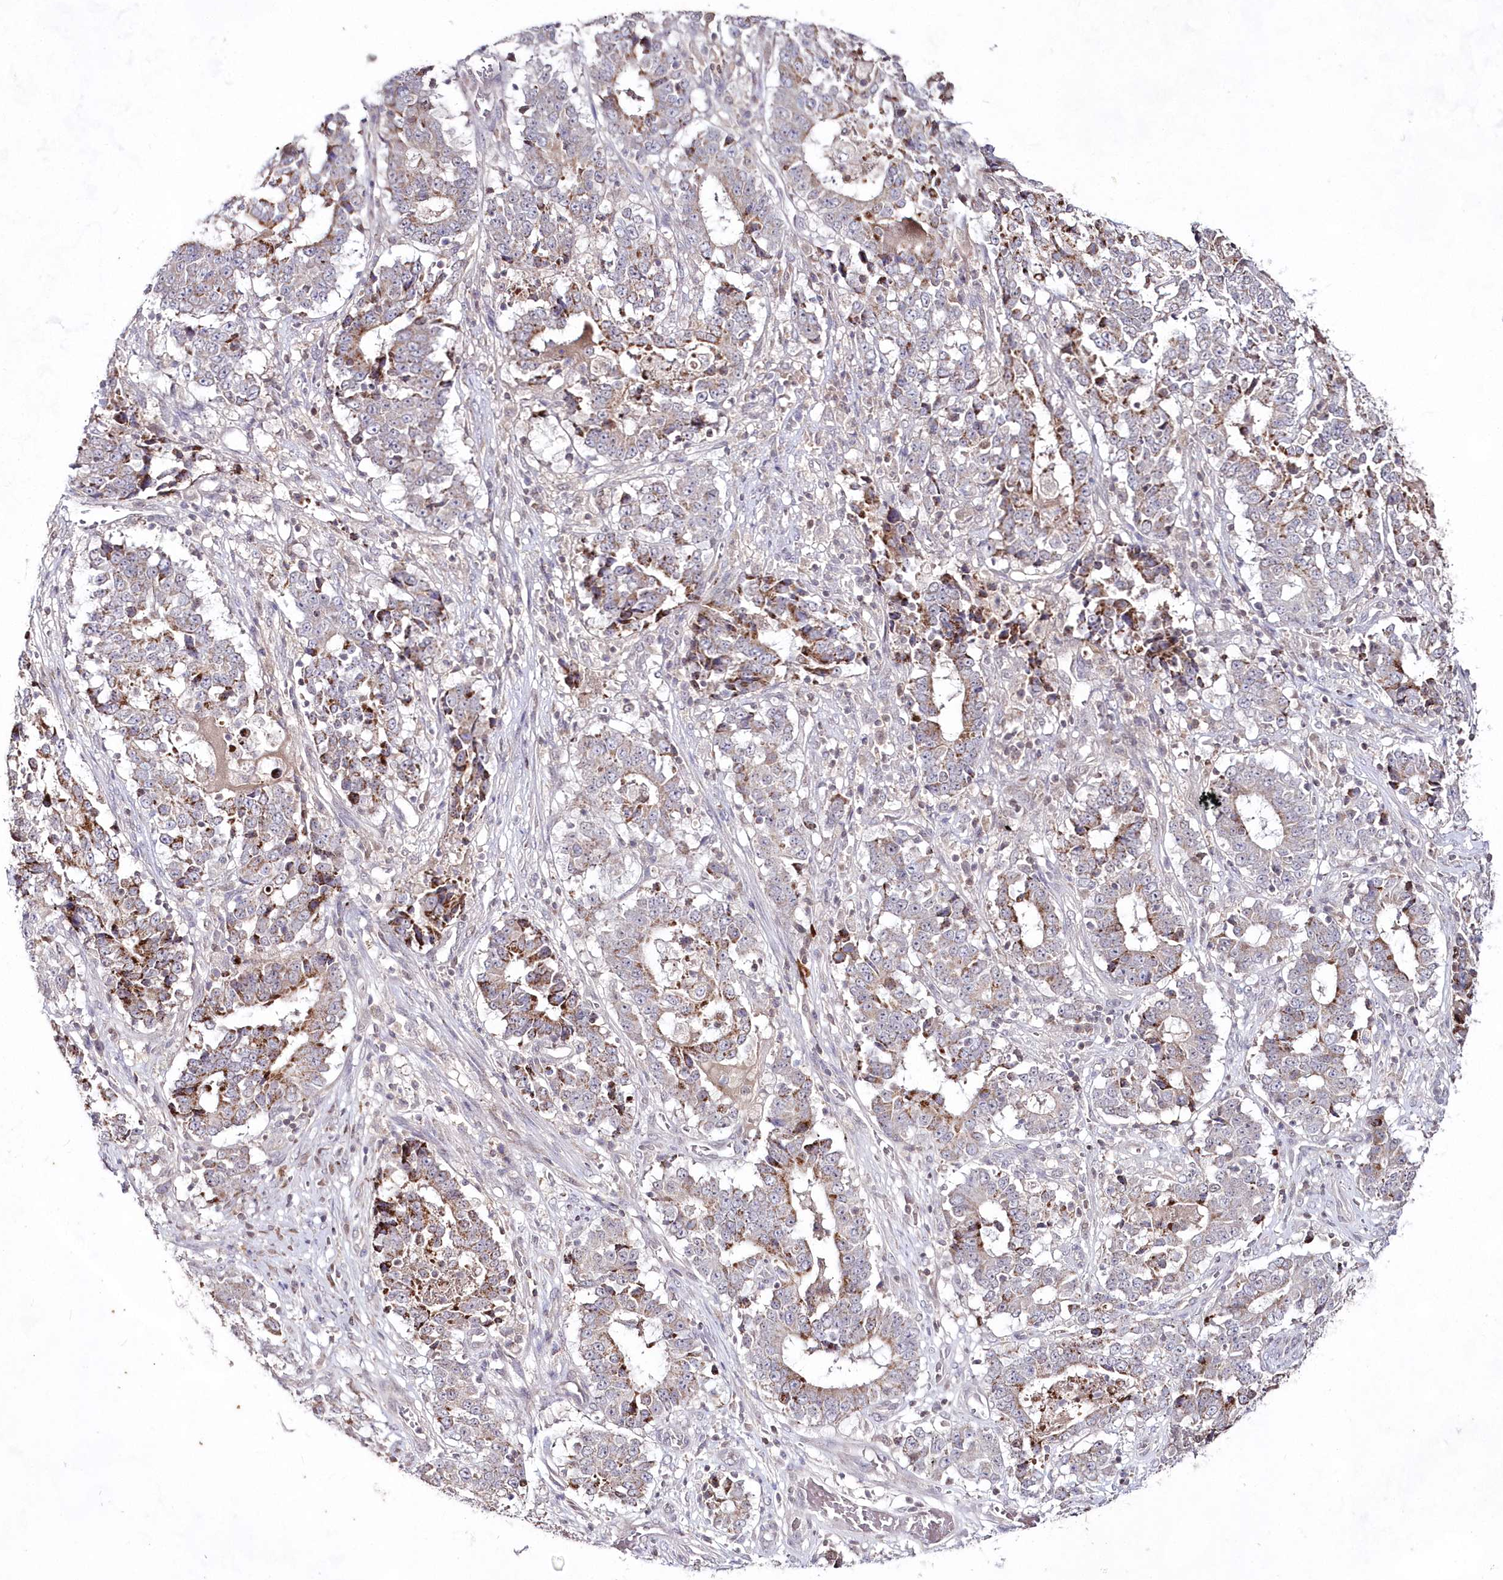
{"staining": {"intensity": "moderate", "quantity": "25%-75%", "location": "cytoplasmic/membranous"}, "tissue": "stomach cancer", "cell_type": "Tumor cells", "image_type": "cancer", "snomed": [{"axis": "morphology", "description": "Adenocarcinoma, NOS"}, {"axis": "topography", "description": "Stomach"}], "caption": "Tumor cells display medium levels of moderate cytoplasmic/membranous positivity in approximately 25%-75% of cells in stomach cancer (adenocarcinoma). The protein is shown in brown color, while the nuclei are stained blue.", "gene": "IMPA1", "patient": {"sex": "male", "age": 59}}